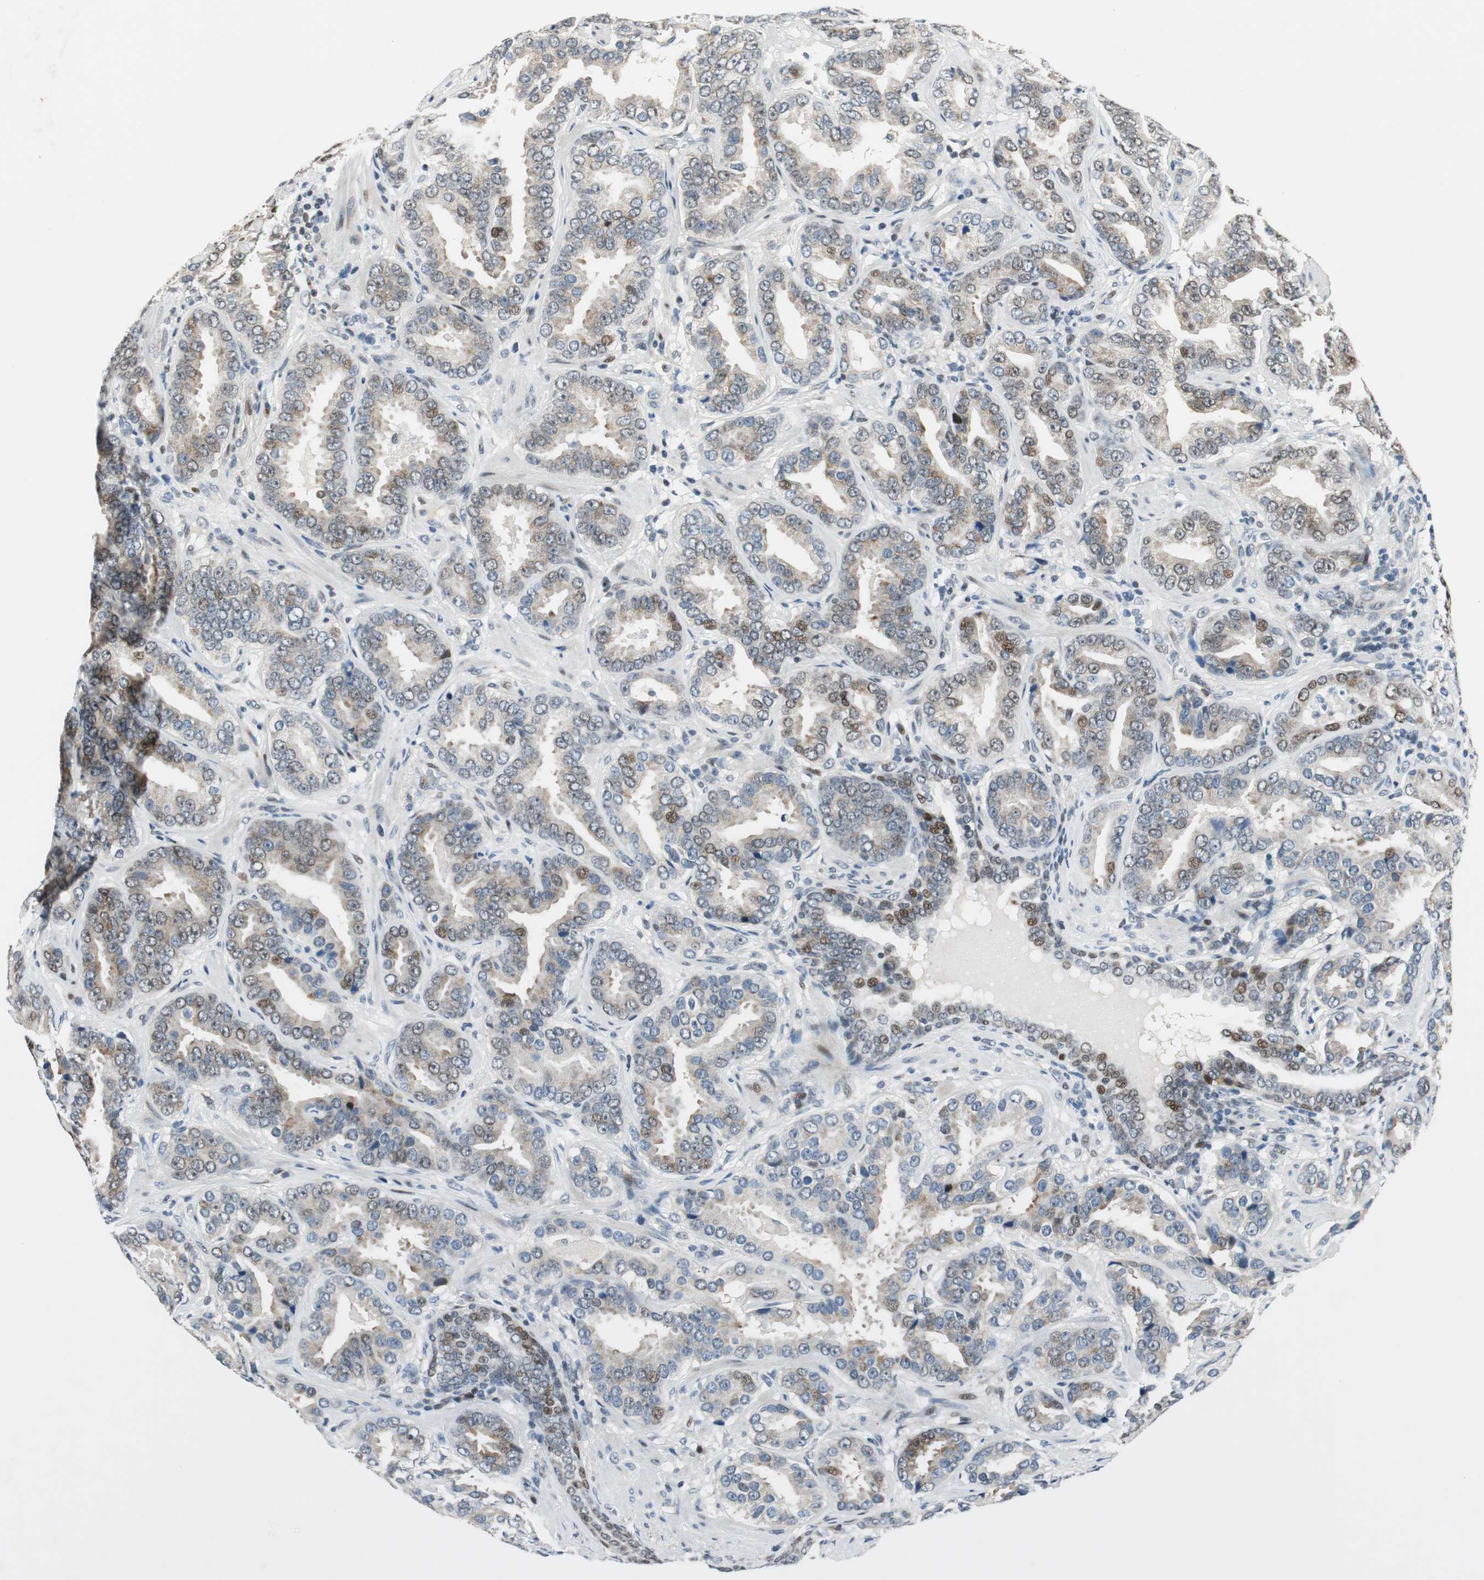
{"staining": {"intensity": "moderate", "quantity": "<25%", "location": "cytoplasmic/membranous,nuclear"}, "tissue": "prostate cancer", "cell_type": "Tumor cells", "image_type": "cancer", "snomed": [{"axis": "morphology", "description": "Adenocarcinoma, Low grade"}, {"axis": "topography", "description": "Prostate"}], "caption": "Protein expression by IHC demonstrates moderate cytoplasmic/membranous and nuclear expression in approximately <25% of tumor cells in adenocarcinoma (low-grade) (prostate).", "gene": "AJUBA", "patient": {"sex": "male", "age": 59}}